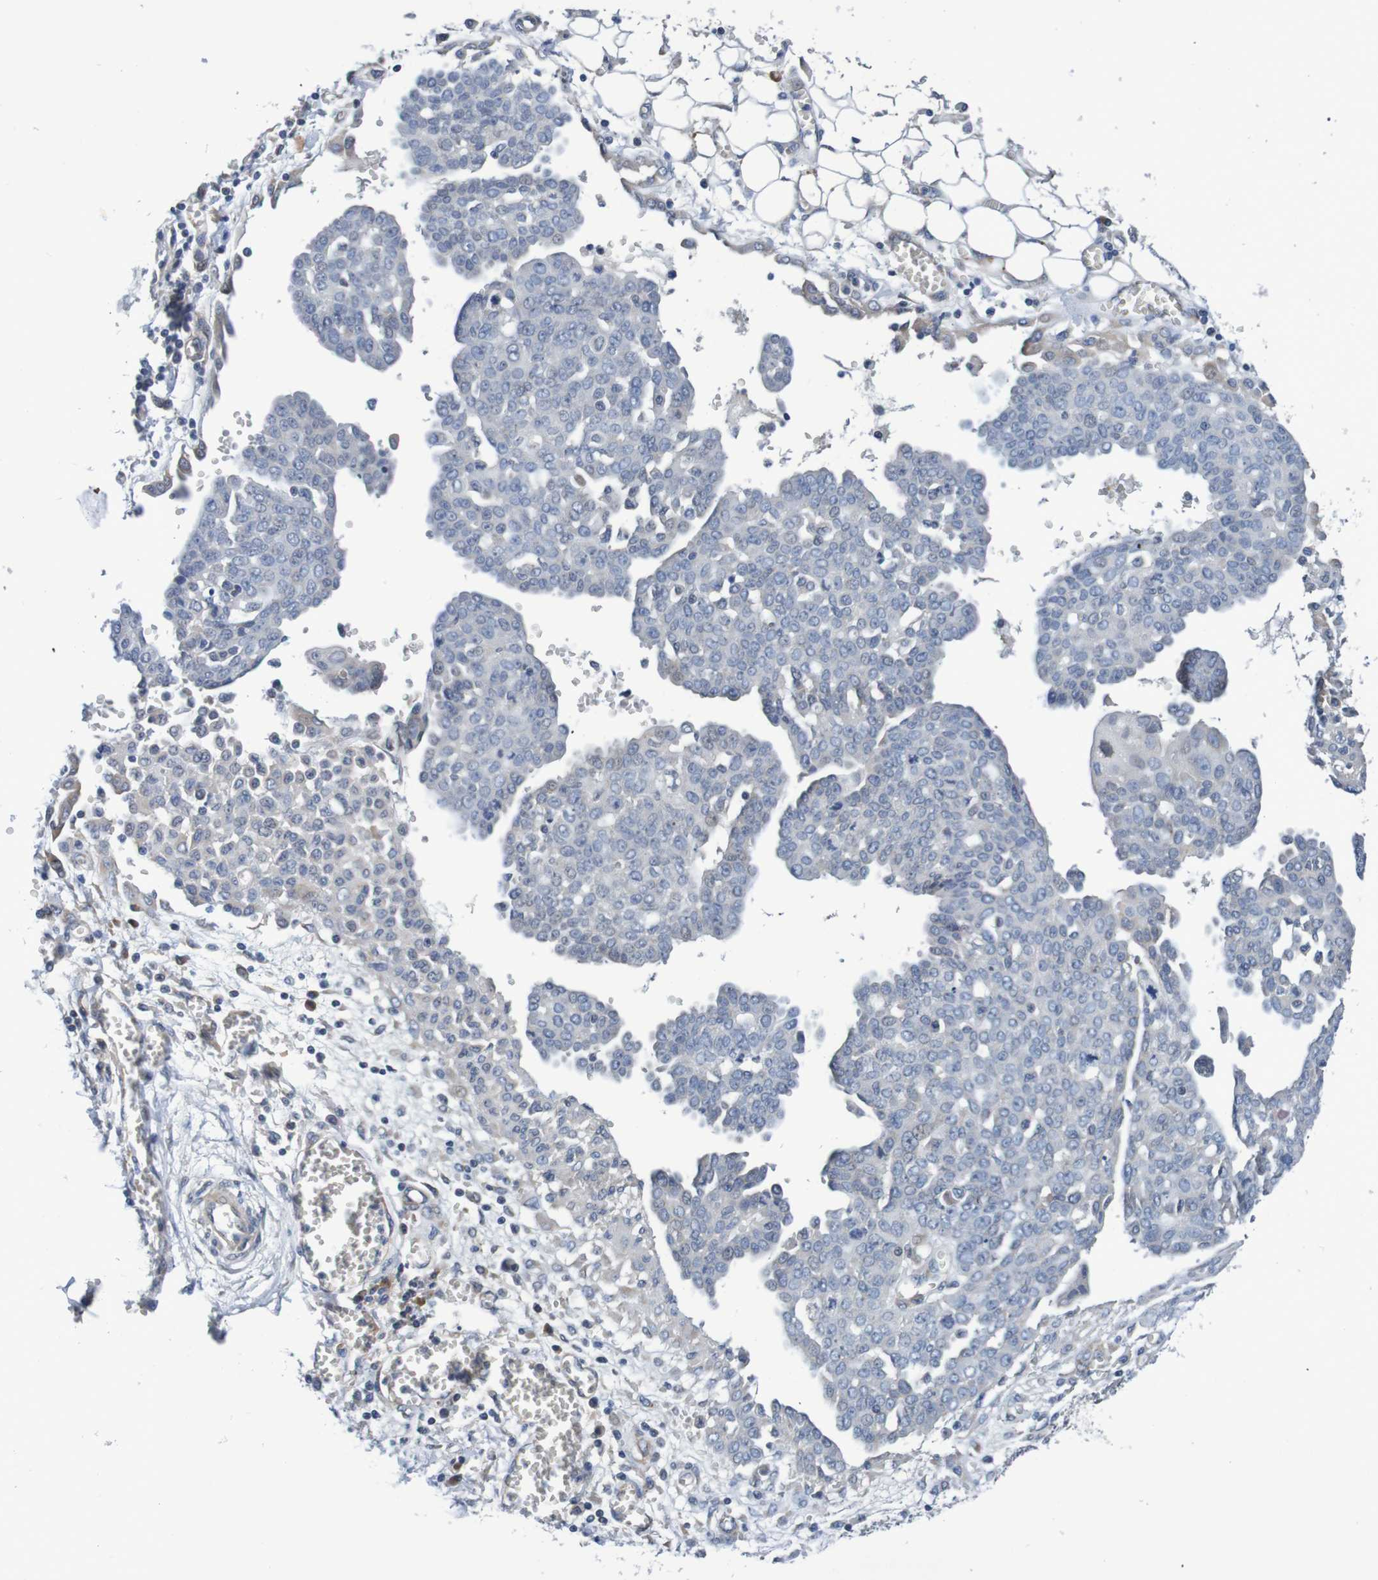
{"staining": {"intensity": "negative", "quantity": "none", "location": "none"}, "tissue": "ovarian cancer", "cell_type": "Tumor cells", "image_type": "cancer", "snomed": [{"axis": "morphology", "description": "Cystadenocarcinoma, serous, NOS"}, {"axis": "topography", "description": "Soft tissue"}, {"axis": "topography", "description": "Ovary"}], "caption": "Immunohistochemistry of human ovarian cancer (serous cystadenocarcinoma) reveals no staining in tumor cells.", "gene": "CPED1", "patient": {"sex": "female", "age": 57}}